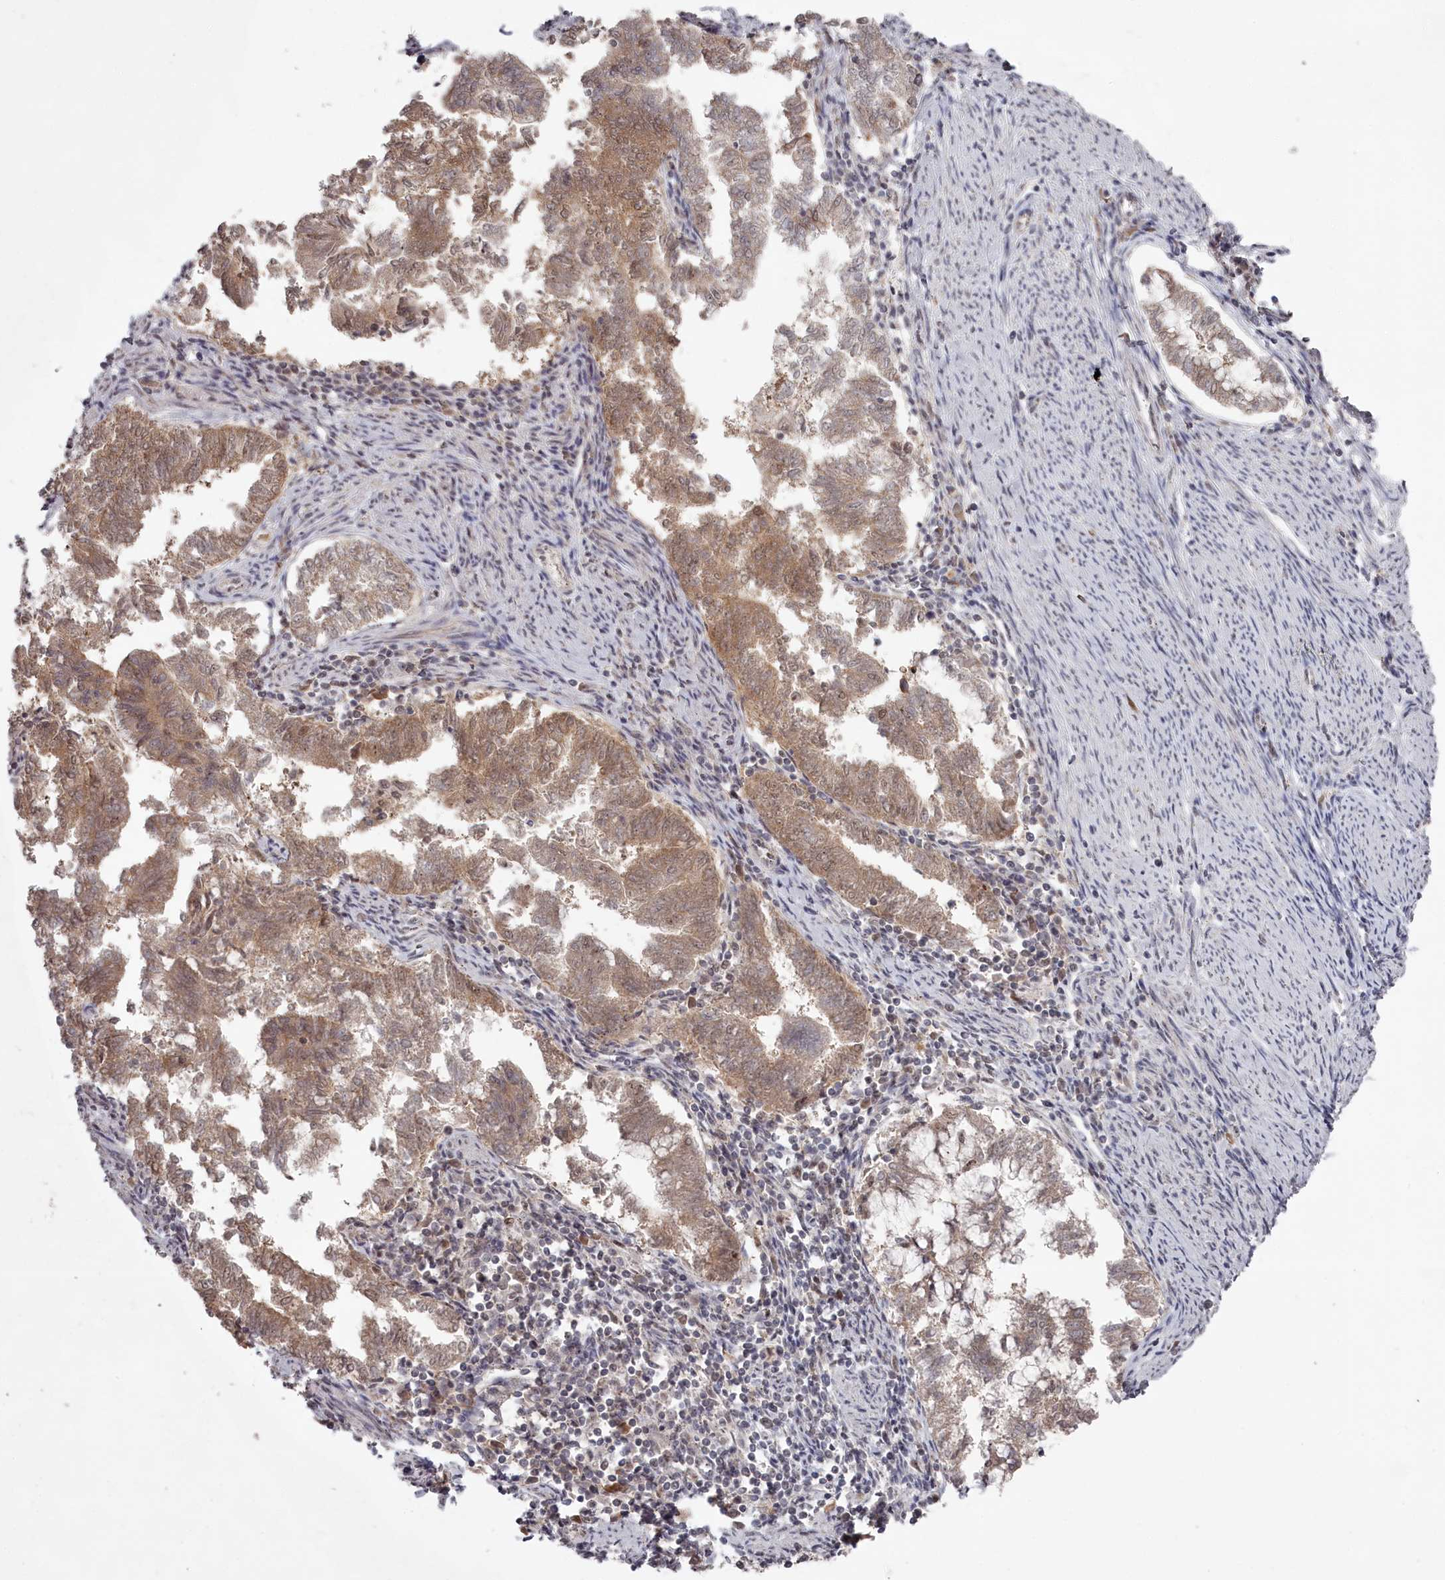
{"staining": {"intensity": "moderate", "quantity": ">75%", "location": "cytoplasmic/membranous,nuclear"}, "tissue": "endometrial cancer", "cell_type": "Tumor cells", "image_type": "cancer", "snomed": [{"axis": "morphology", "description": "Adenocarcinoma, NOS"}, {"axis": "topography", "description": "Endometrium"}], "caption": "Immunohistochemistry (IHC) (DAB (3,3'-diaminobenzidine)) staining of human endometrial cancer (adenocarcinoma) exhibits moderate cytoplasmic/membranous and nuclear protein positivity in approximately >75% of tumor cells. Using DAB (3,3'-diaminobenzidine) (brown) and hematoxylin (blue) stains, captured at high magnification using brightfield microscopy.", "gene": "EXOSC1", "patient": {"sex": "female", "age": 79}}